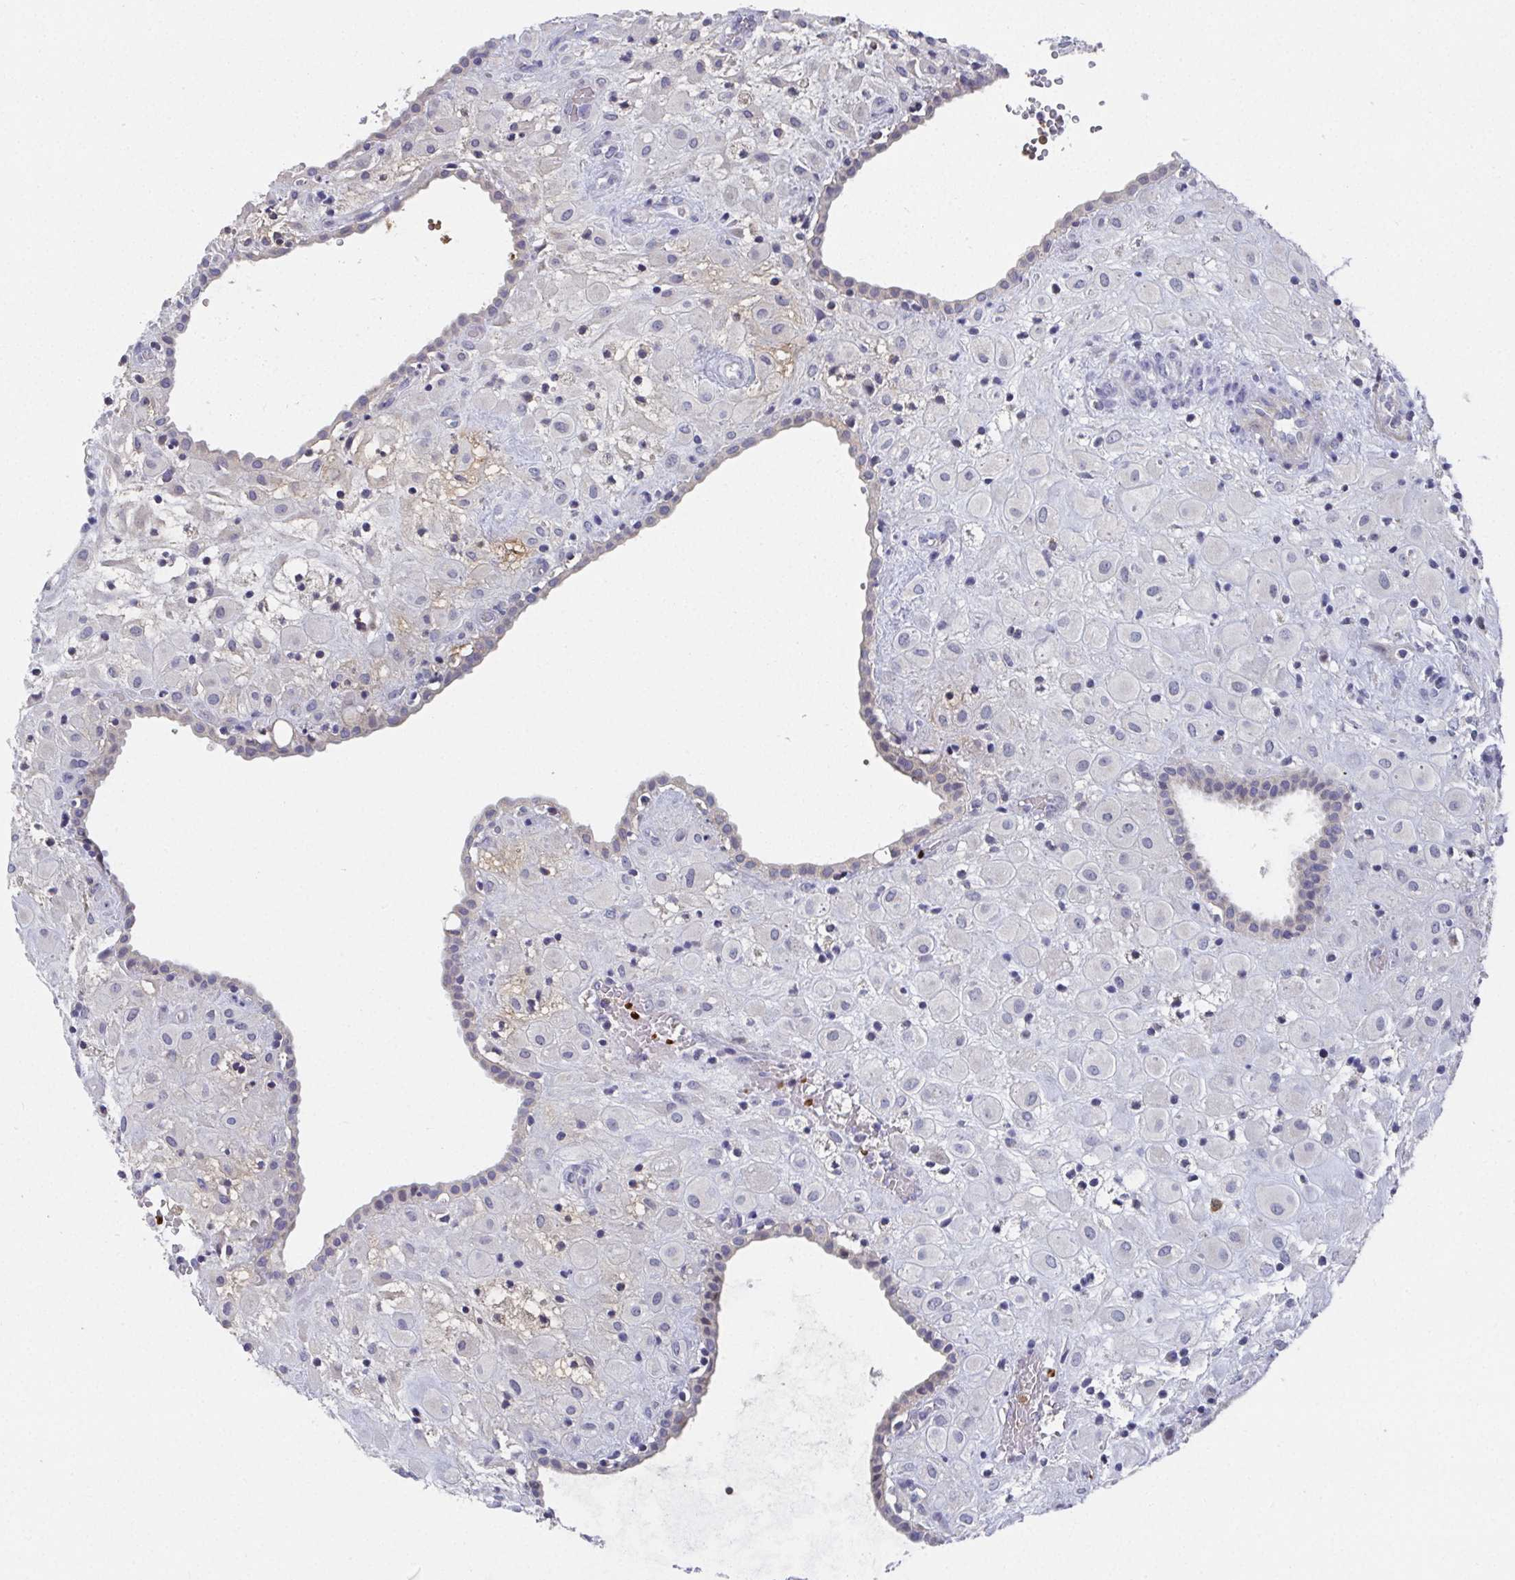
{"staining": {"intensity": "negative", "quantity": "none", "location": "none"}, "tissue": "placenta", "cell_type": "Decidual cells", "image_type": "normal", "snomed": [{"axis": "morphology", "description": "Normal tissue, NOS"}, {"axis": "topography", "description": "Placenta"}], "caption": "This is an IHC histopathology image of unremarkable human placenta. There is no positivity in decidual cells.", "gene": "ATP5F1C", "patient": {"sex": "female", "age": 24}}